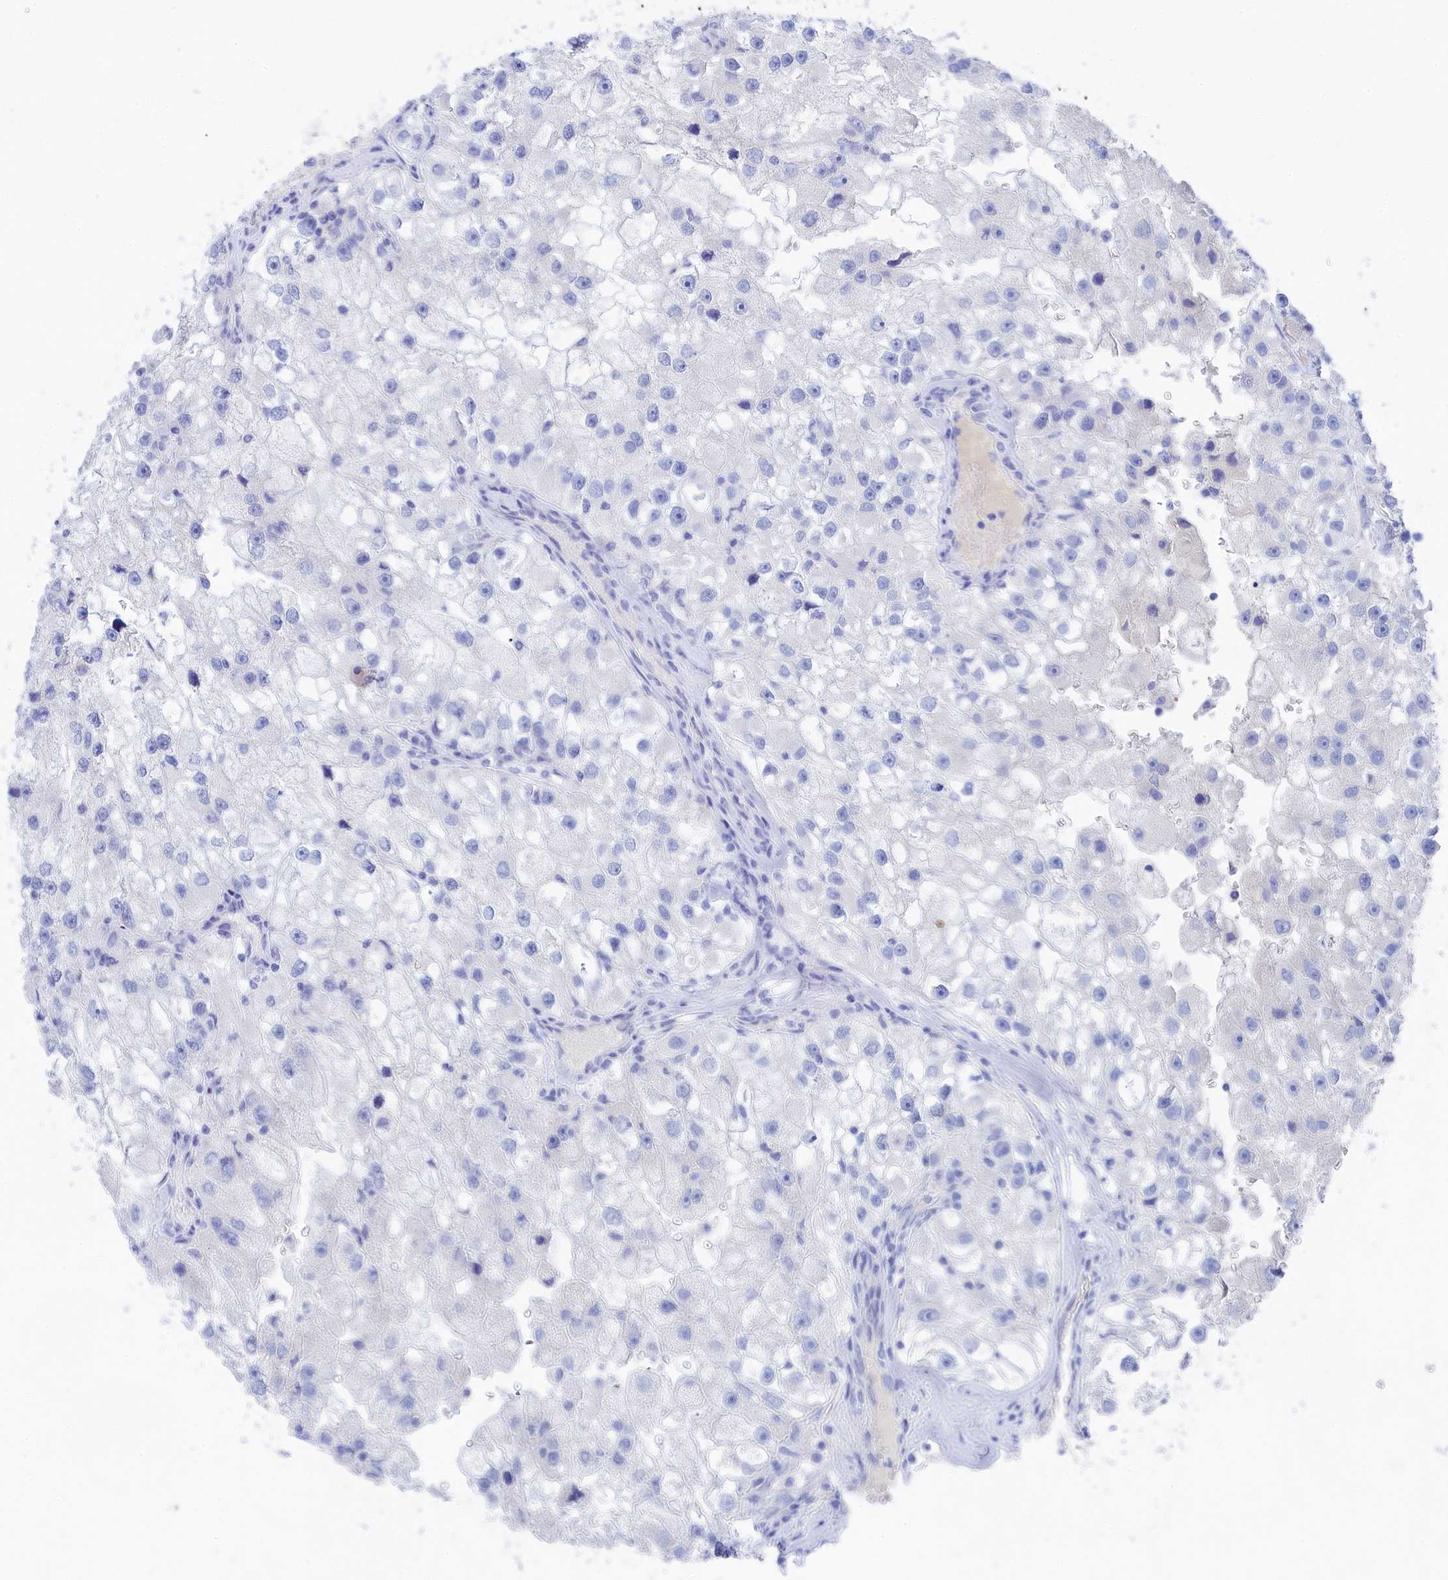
{"staining": {"intensity": "negative", "quantity": "none", "location": "none"}, "tissue": "renal cancer", "cell_type": "Tumor cells", "image_type": "cancer", "snomed": [{"axis": "morphology", "description": "Adenocarcinoma, NOS"}, {"axis": "topography", "description": "Kidney"}], "caption": "Immunohistochemistry image of neoplastic tissue: human renal adenocarcinoma stained with DAB (3,3'-diaminobenzidine) demonstrates no significant protein staining in tumor cells.", "gene": "TRIM10", "patient": {"sex": "male", "age": 63}}